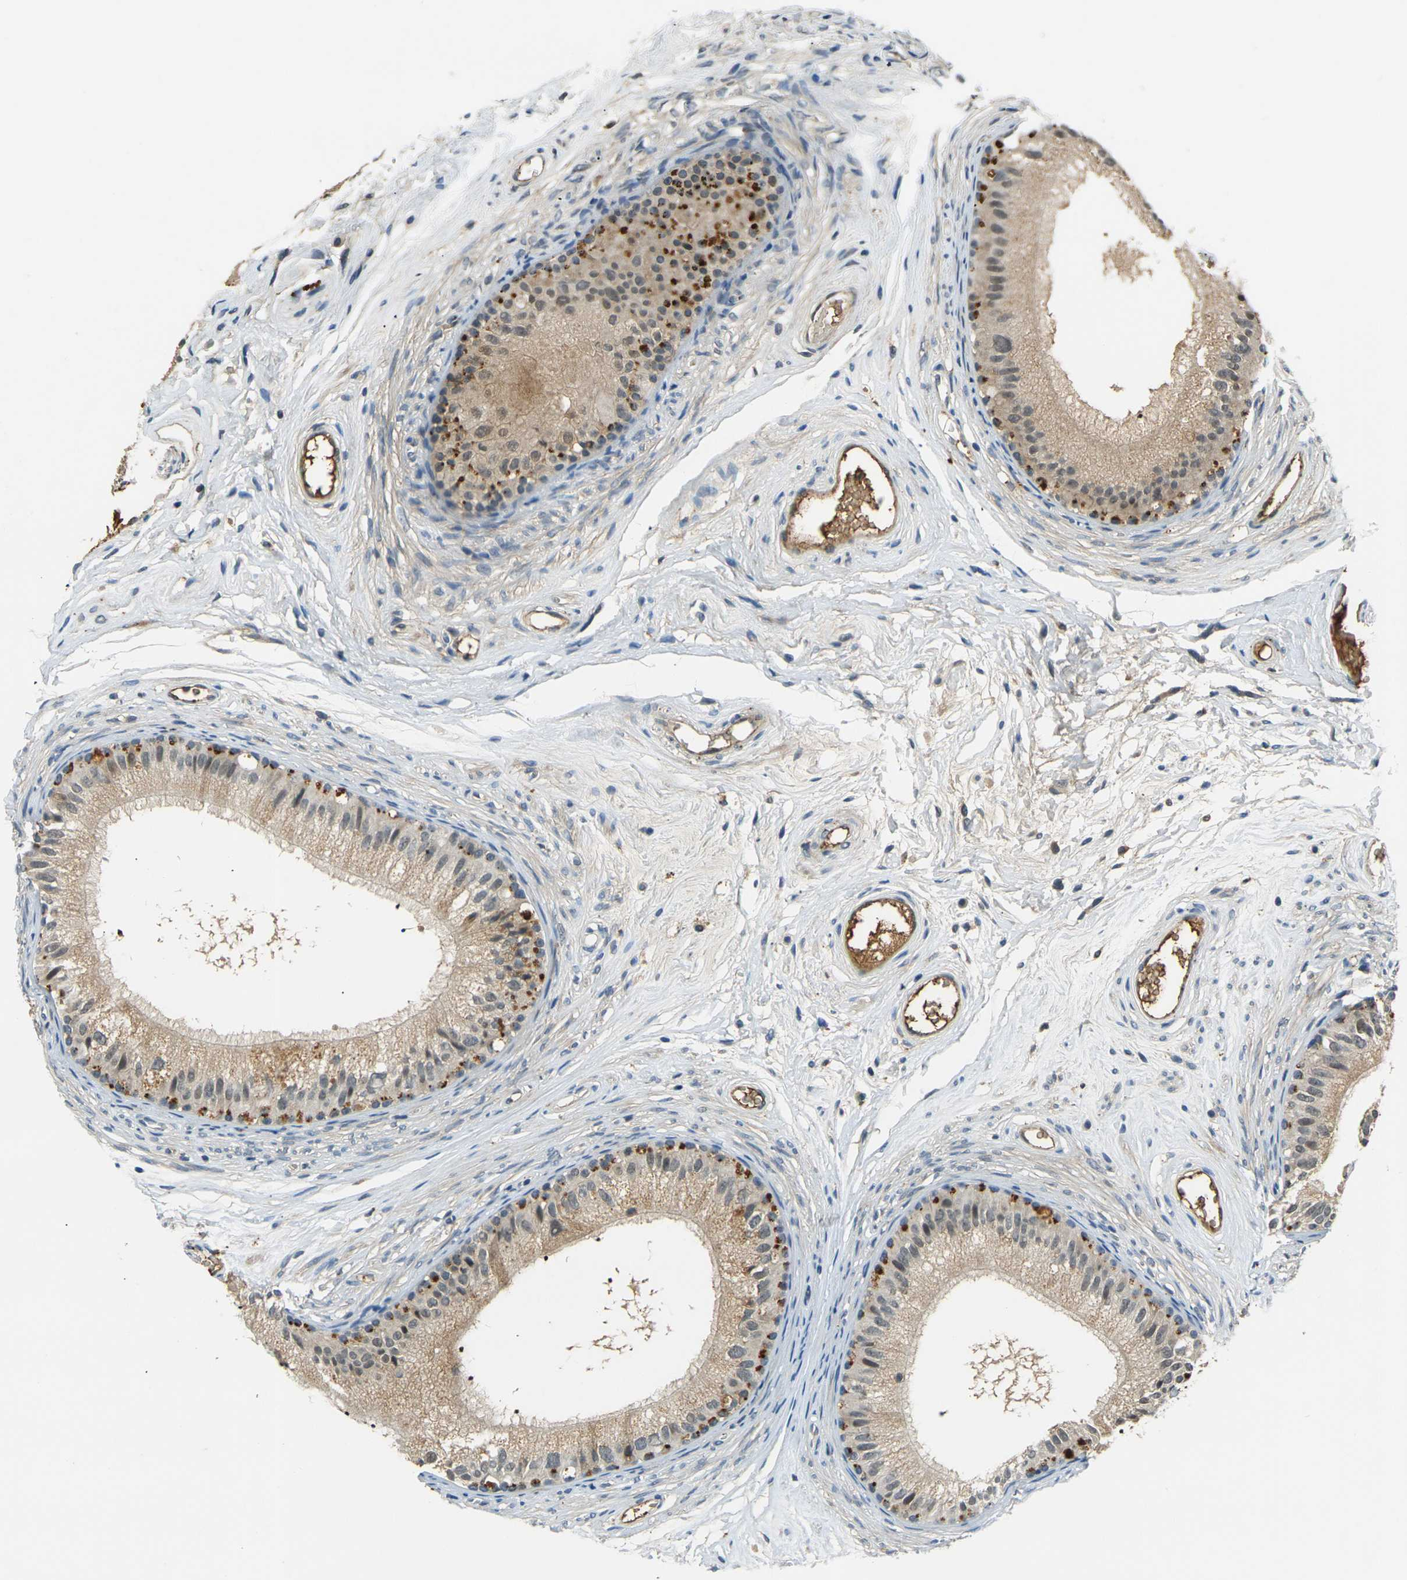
{"staining": {"intensity": "strong", "quantity": "25%-75%", "location": "cytoplasmic/membranous"}, "tissue": "epididymis", "cell_type": "Glandular cells", "image_type": "normal", "snomed": [{"axis": "morphology", "description": "Normal tissue, NOS"}, {"axis": "topography", "description": "Epididymis"}], "caption": "About 25%-75% of glandular cells in benign epididymis reveal strong cytoplasmic/membranous protein staining as visualized by brown immunohistochemical staining.", "gene": "PIGL", "patient": {"sex": "male", "age": 56}}